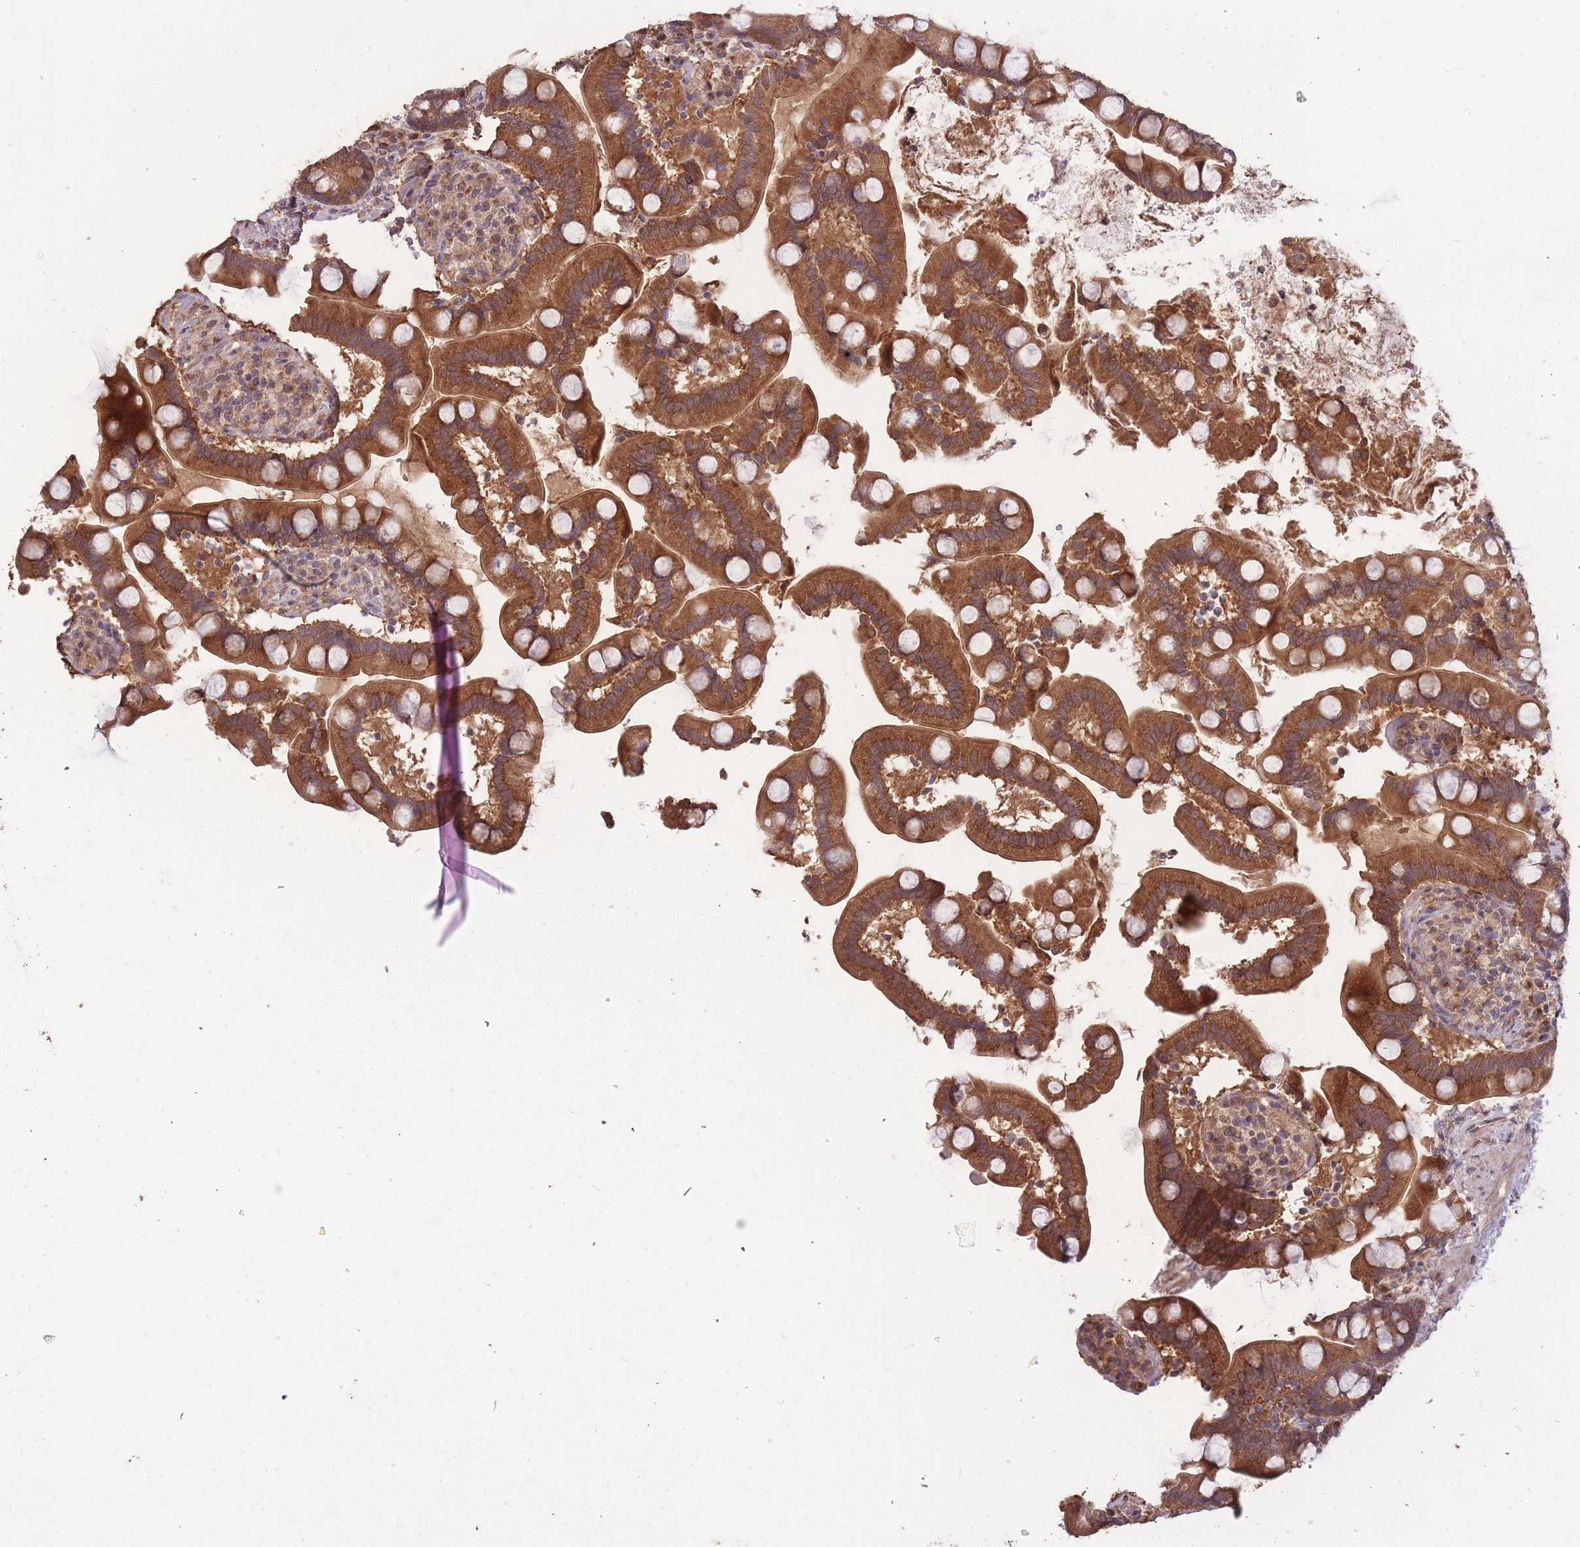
{"staining": {"intensity": "strong", "quantity": ">75%", "location": "cytoplasmic/membranous"}, "tissue": "small intestine", "cell_type": "Glandular cells", "image_type": "normal", "snomed": [{"axis": "morphology", "description": "Normal tissue, NOS"}, {"axis": "topography", "description": "Small intestine"}], "caption": "Immunohistochemistry micrograph of normal small intestine stained for a protein (brown), which shows high levels of strong cytoplasmic/membranous positivity in about >75% of glandular cells.", "gene": "ERBB3", "patient": {"sex": "female", "age": 64}}